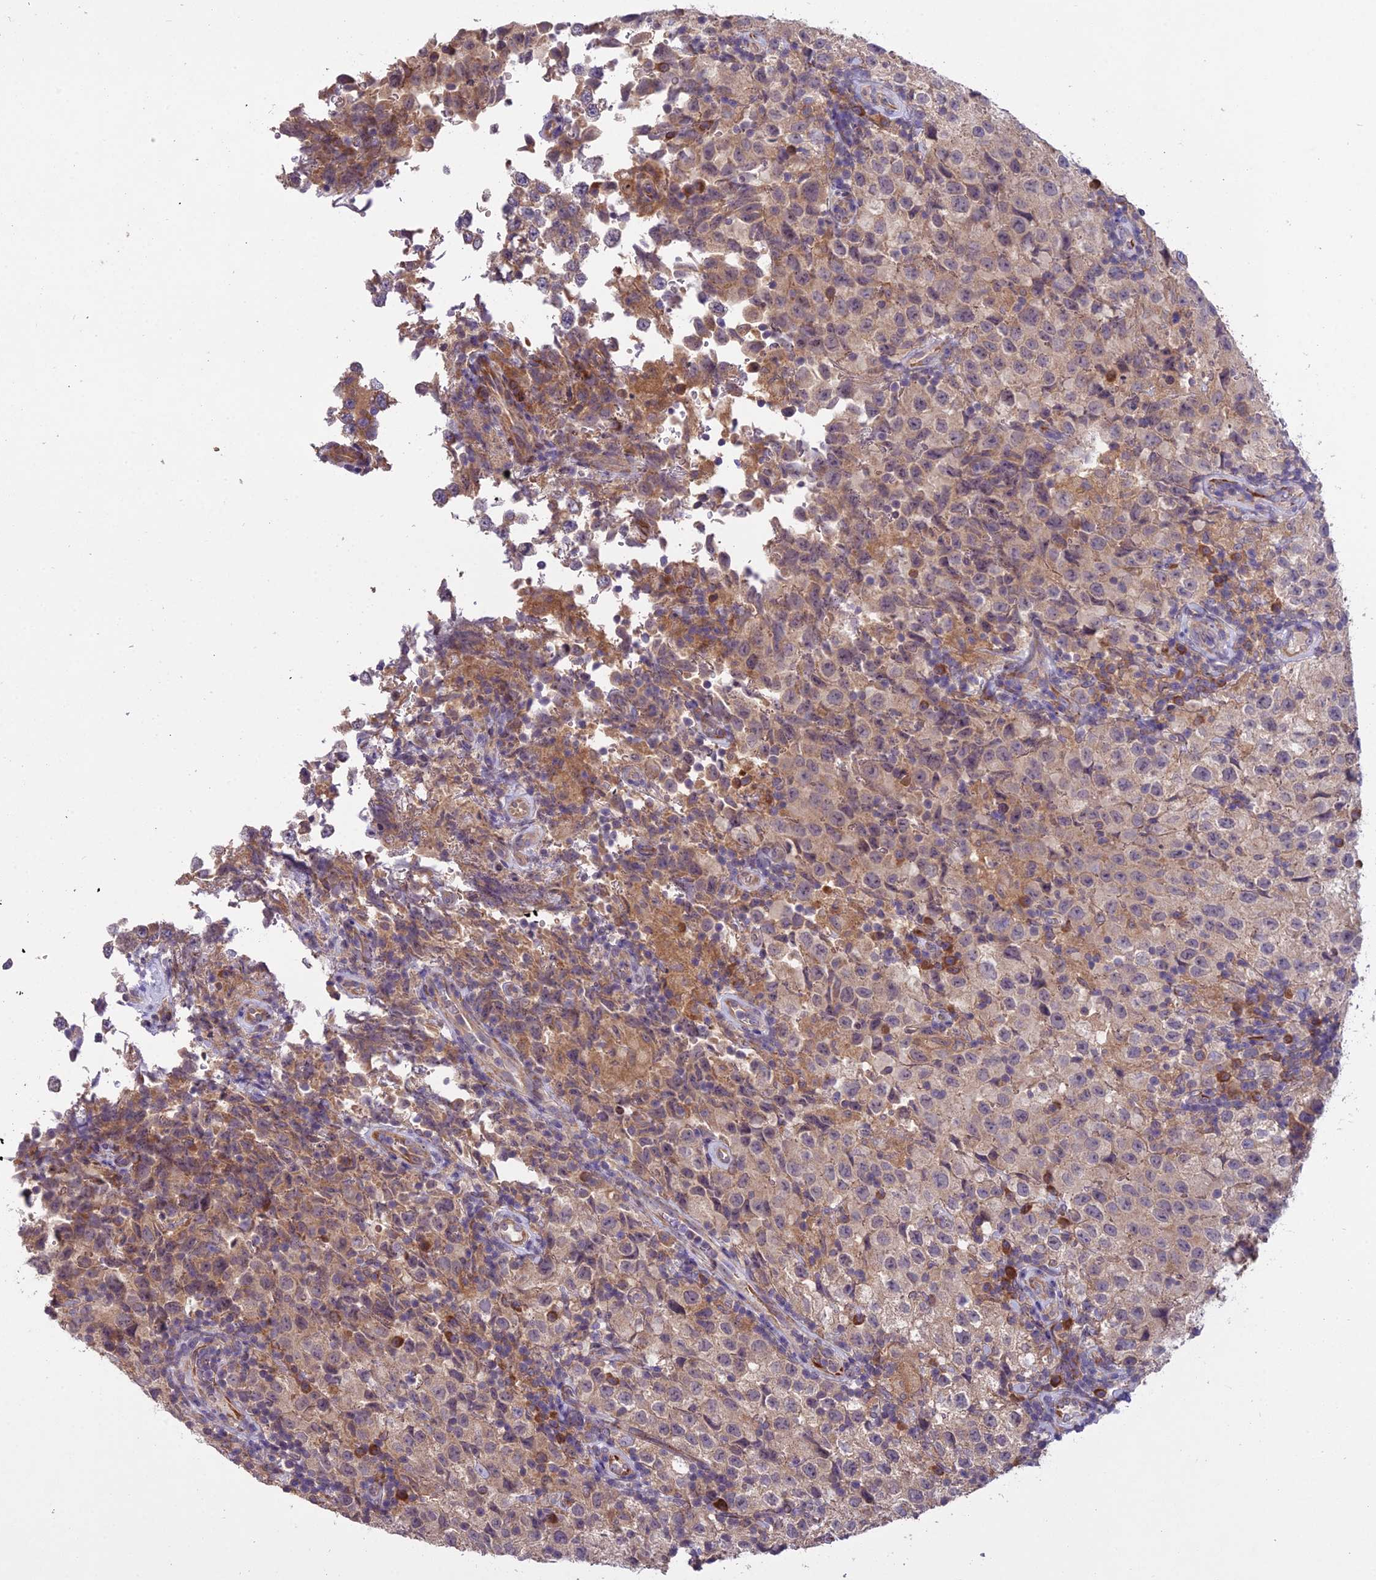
{"staining": {"intensity": "weak", "quantity": "25%-75%", "location": "cytoplasmic/membranous"}, "tissue": "testis cancer", "cell_type": "Tumor cells", "image_type": "cancer", "snomed": [{"axis": "morphology", "description": "Seminoma, NOS"}, {"axis": "morphology", "description": "Carcinoma, Embryonal, NOS"}, {"axis": "topography", "description": "Testis"}], "caption": "Immunohistochemistry (IHC) histopathology image of neoplastic tissue: human testis seminoma stained using immunohistochemistry (IHC) reveals low levels of weak protein expression localized specifically in the cytoplasmic/membranous of tumor cells, appearing as a cytoplasmic/membranous brown color.", "gene": "CENPL", "patient": {"sex": "male", "age": 41}}